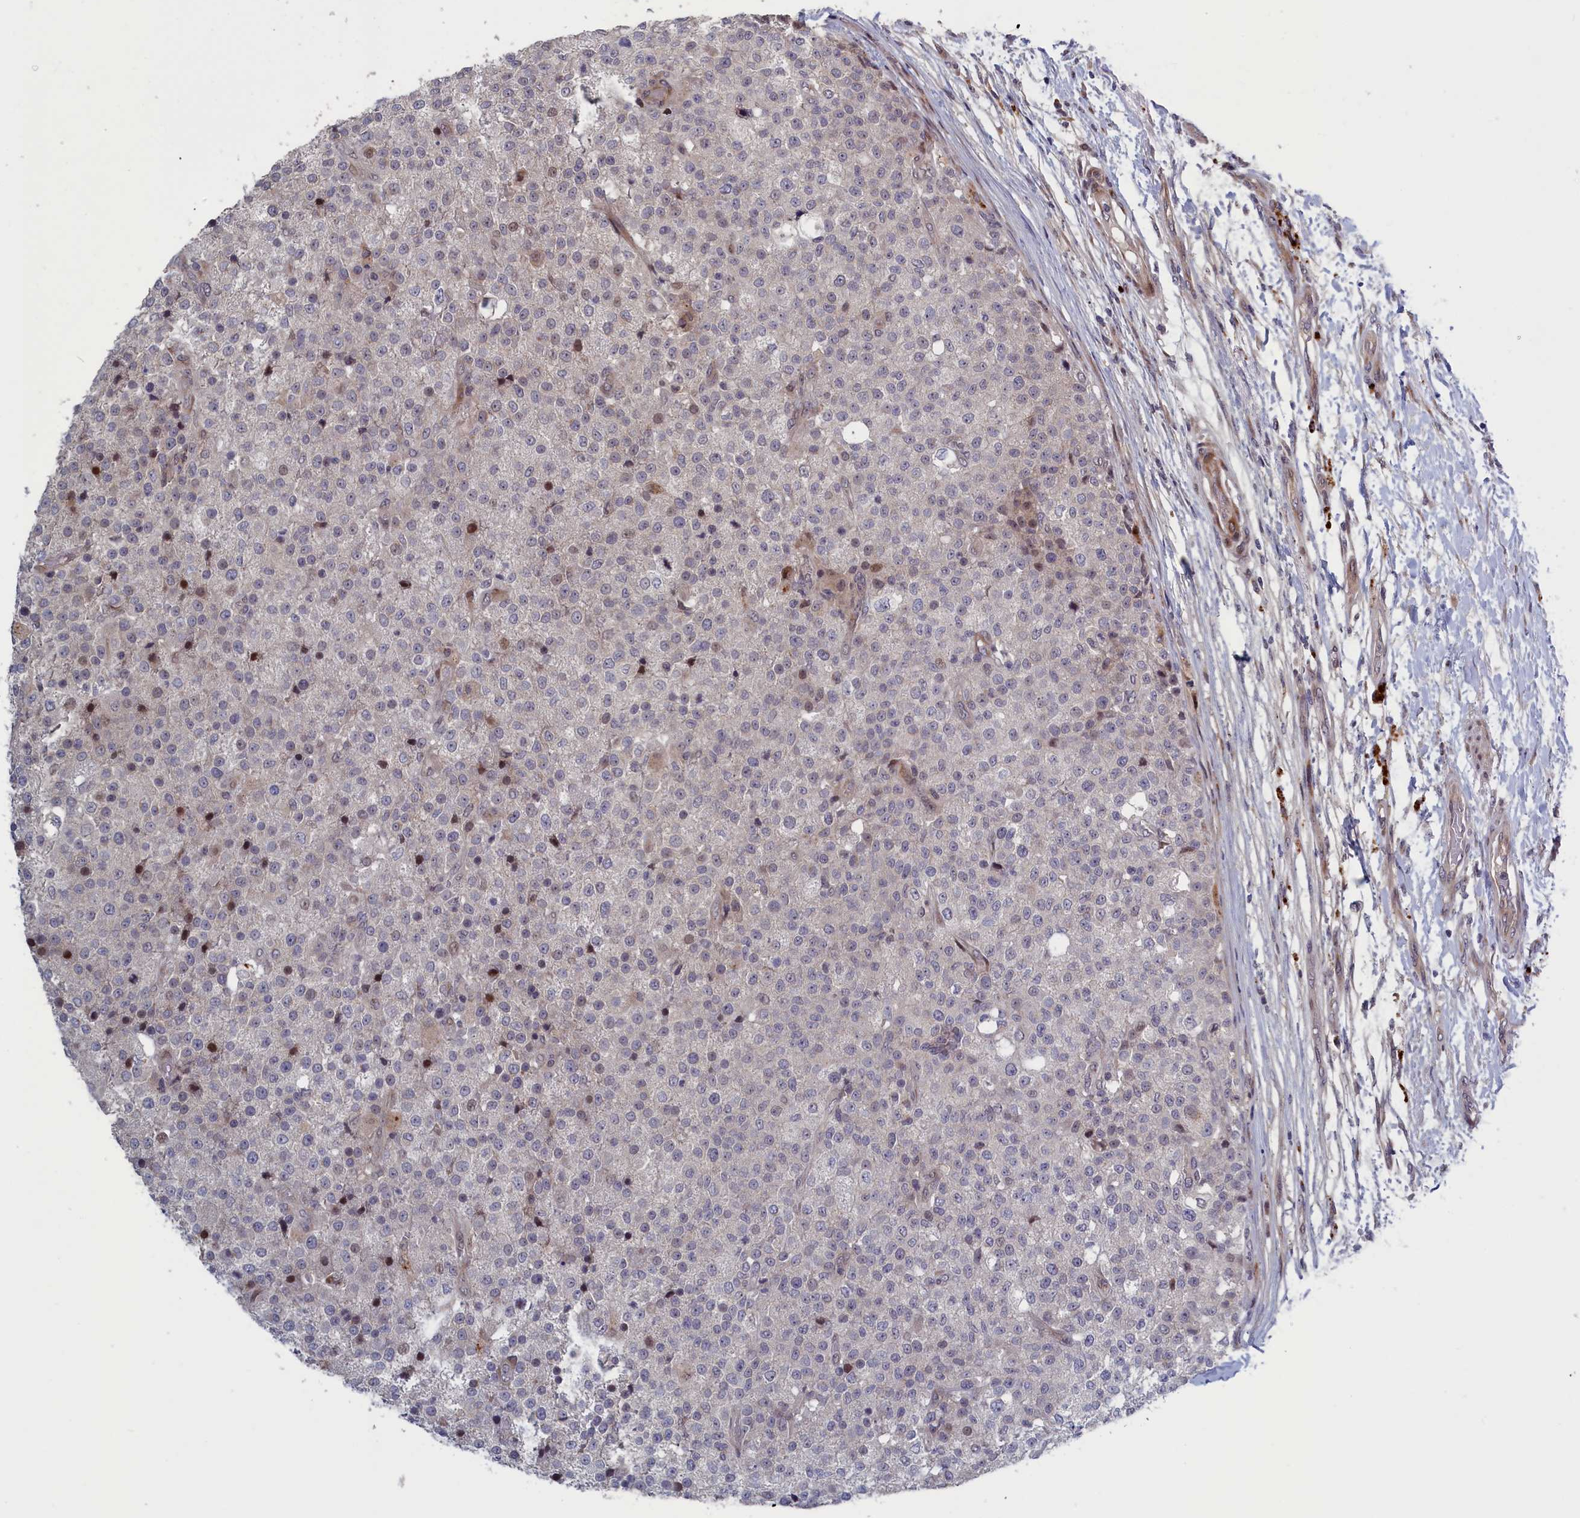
{"staining": {"intensity": "negative", "quantity": "none", "location": "none"}, "tissue": "testis cancer", "cell_type": "Tumor cells", "image_type": "cancer", "snomed": [{"axis": "morphology", "description": "Seminoma, NOS"}, {"axis": "topography", "description": "Testis"}], "caption": "The image demonstrates no staining of tumor cells in seminoma (testis). (DAB IHC, high magnification).", "gene": "LSG1", "patient": {"sex": "male", "age": 59}}